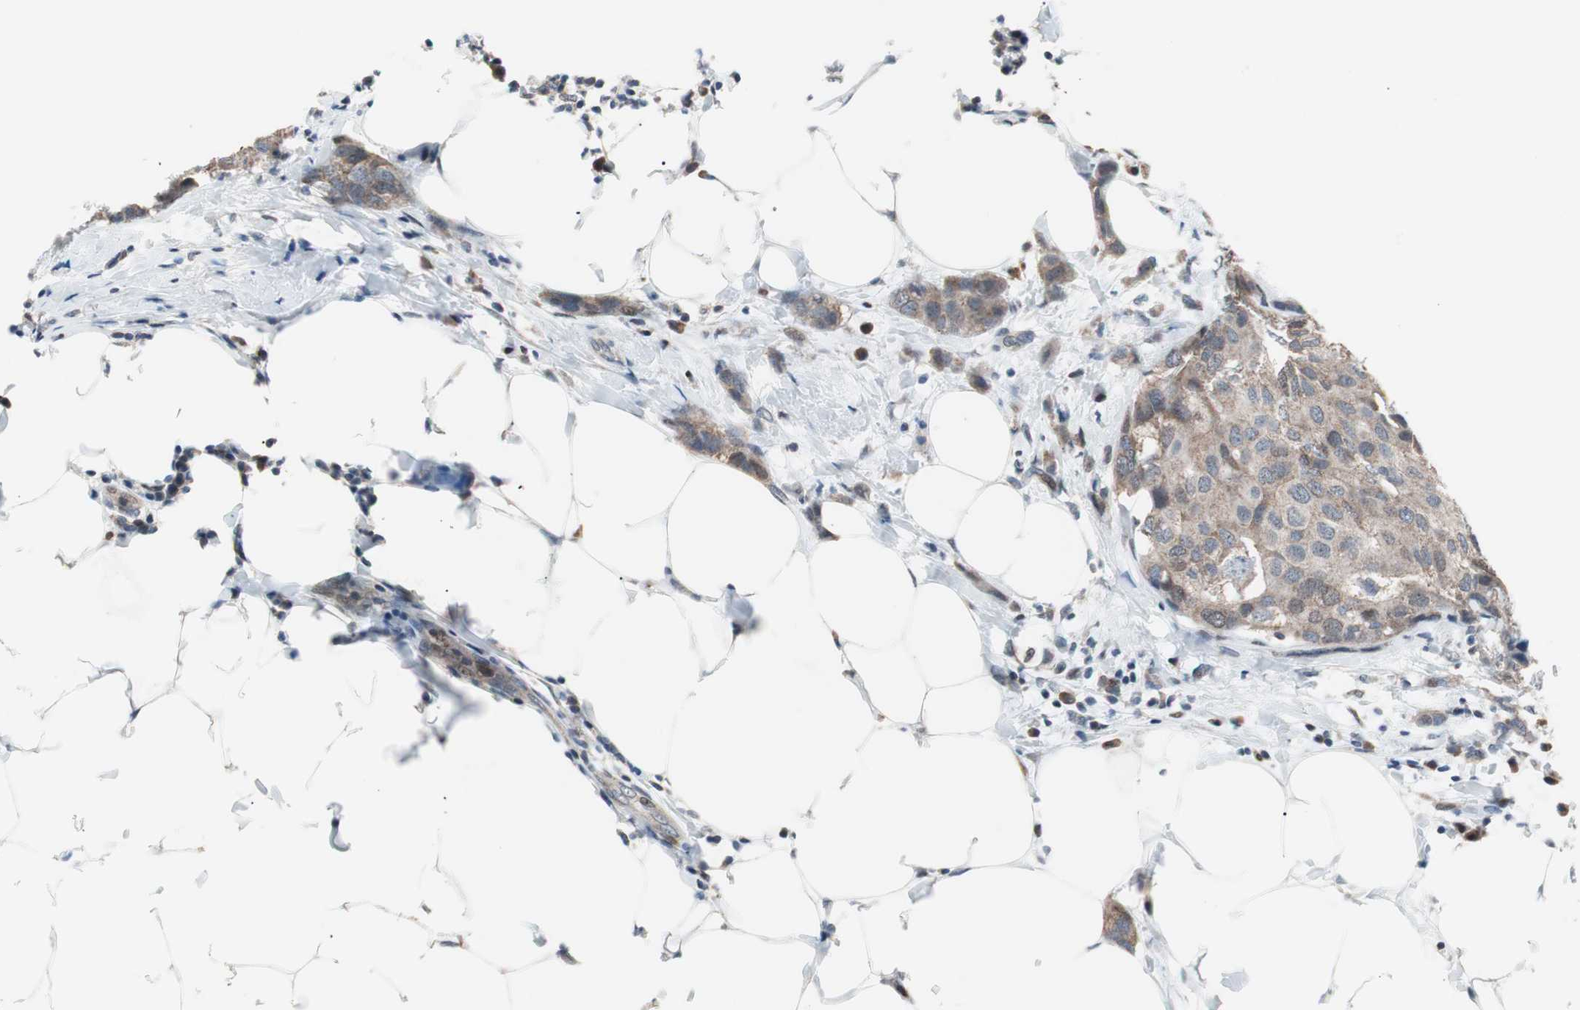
{"staining": {"intensity": "weak", "quantity": "25%-75%", "location": "cytoplasmic/membranous"}, "tissue": "breast cancer", "cell_type": "Tumor cells", "image_type": "cancer", "snomed": [{"axis": "morphology", "description": "Normal tissue, NOS"}, {"axis": "morphology", "description": "Duct carcinoma"}, {"axis": "topography", "description": "Breast"}], "caption": "Breast cancer (intraductal carcinoma) stained with a brown dye exhibits weak cytoplasmic/membranous positive positivity in approximately 25%-75% of tumor cells.", "gene": "POLH", "patient": {"sex": "female", "age": 50}}